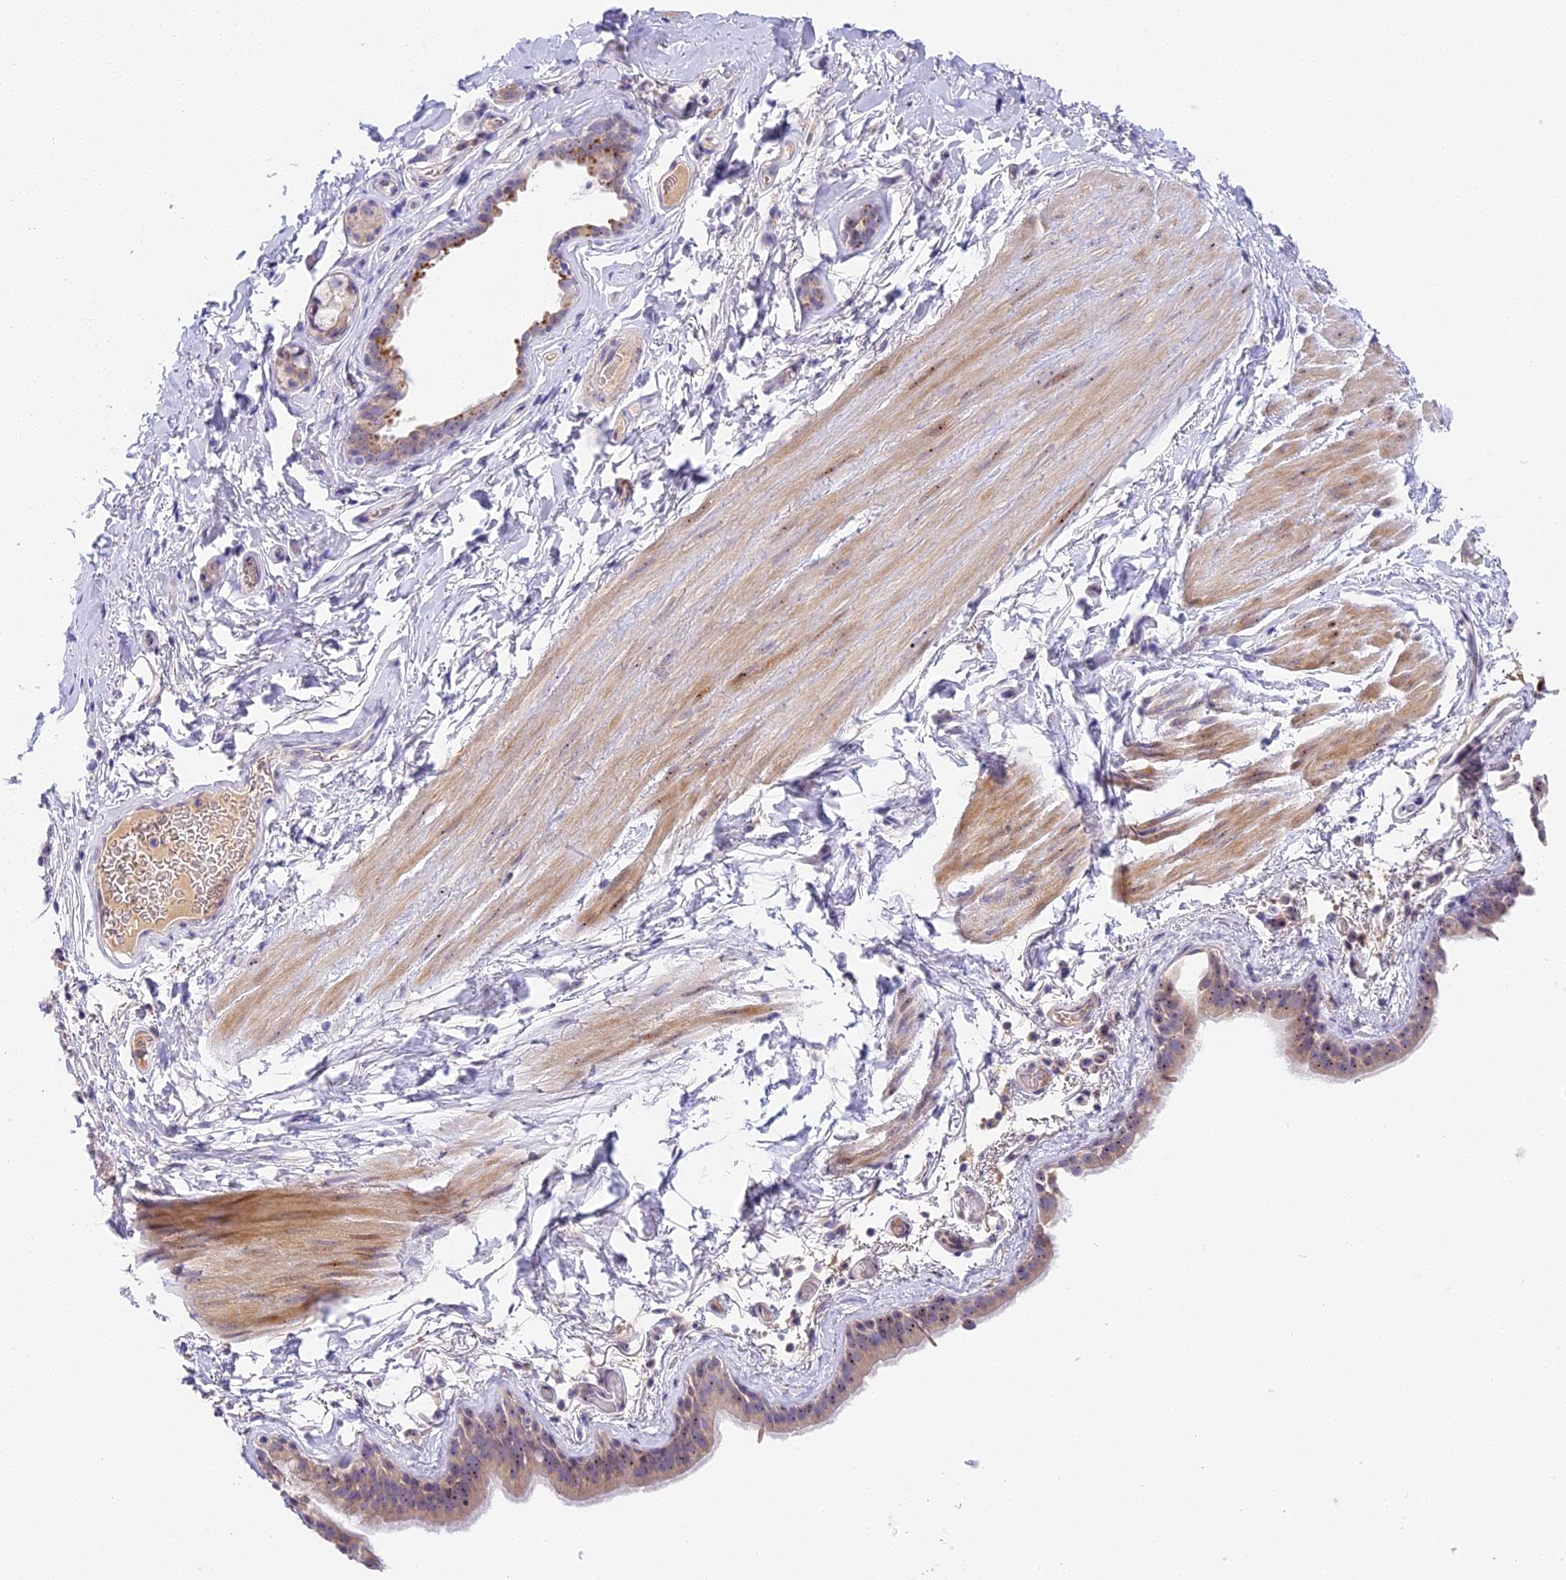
{"staining": {"intensity": "moderate", "quantity": "25%-75%", "location": "cytoplasmic/membranous,nuclear"}, "tissue": "bronchus", "cell_type": "Respiratory epithelial cells", "image_type": "normal", "snomed": [{"axis": "morphology", "description": "Normal tissue, NOS"}, {"axis": "topography", "description": "Cartilage tissue"}], "caption": "Protein staining demonstrates moderate cytoplasmic/membranous,nuclear positivity in about 25%-75% of respiratory epithelial cells in unremarkable bronchus.", "gene": "RAD51", "patient": {"sex": "male", "age": 63}}